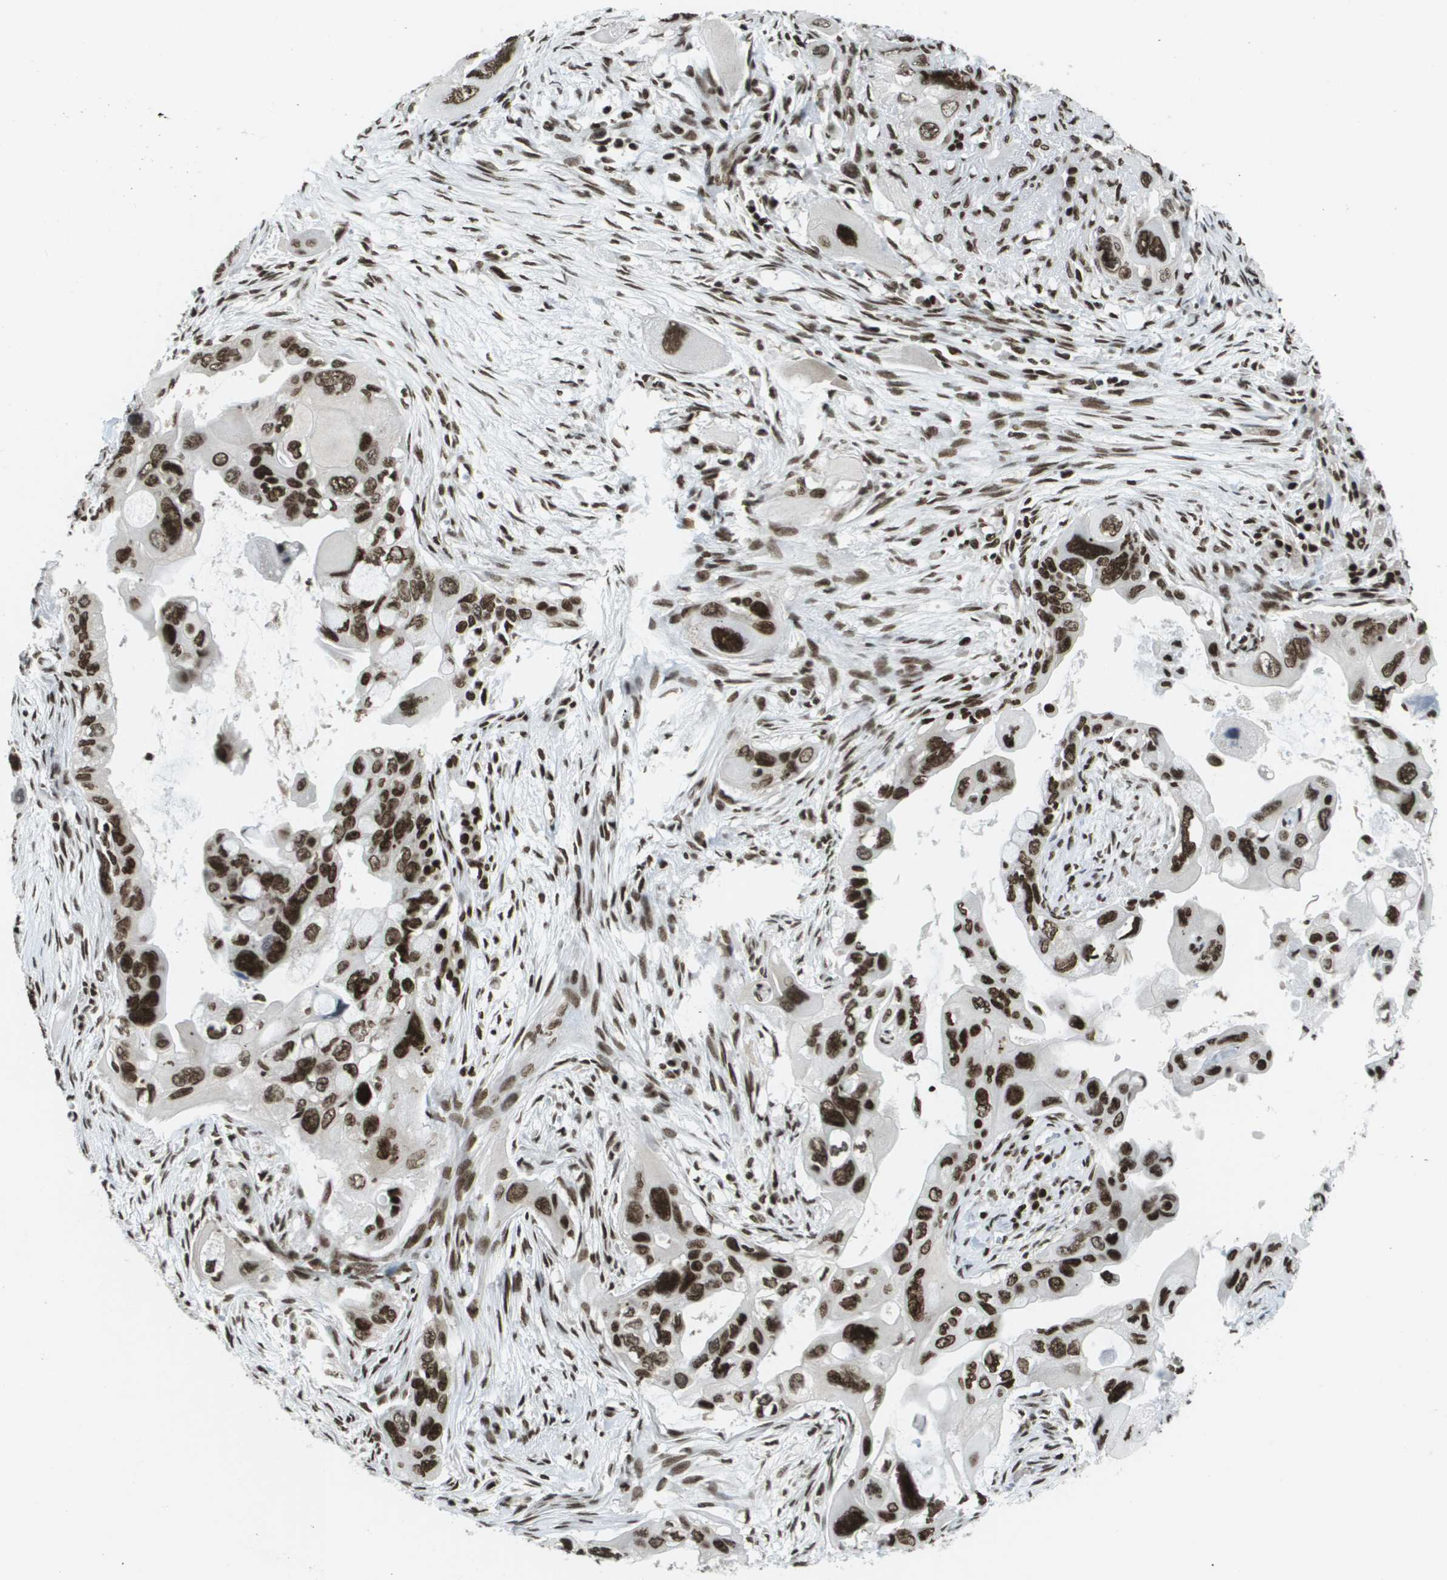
{"staining": {"intensity": "strong", "quantity": ">75%", "location": "nuclear"}, "tissue": "pancreatic cancer", "cell_type": "Tumor cells", "image_type": "cancer", "snomed": [{"axis": "morphology", "description": "Adenocarcinoma, NOS"}, {"axis": "topography", "description": "Pancreas"}], "caption": "Adenocarcinoma (pancreatic) stained with a brown dye displays strong nuclear positive positivity in approximately >75% of tumor cells.", "gene": "GLYR1", "patient": {"sex": "male", "age": 73}}